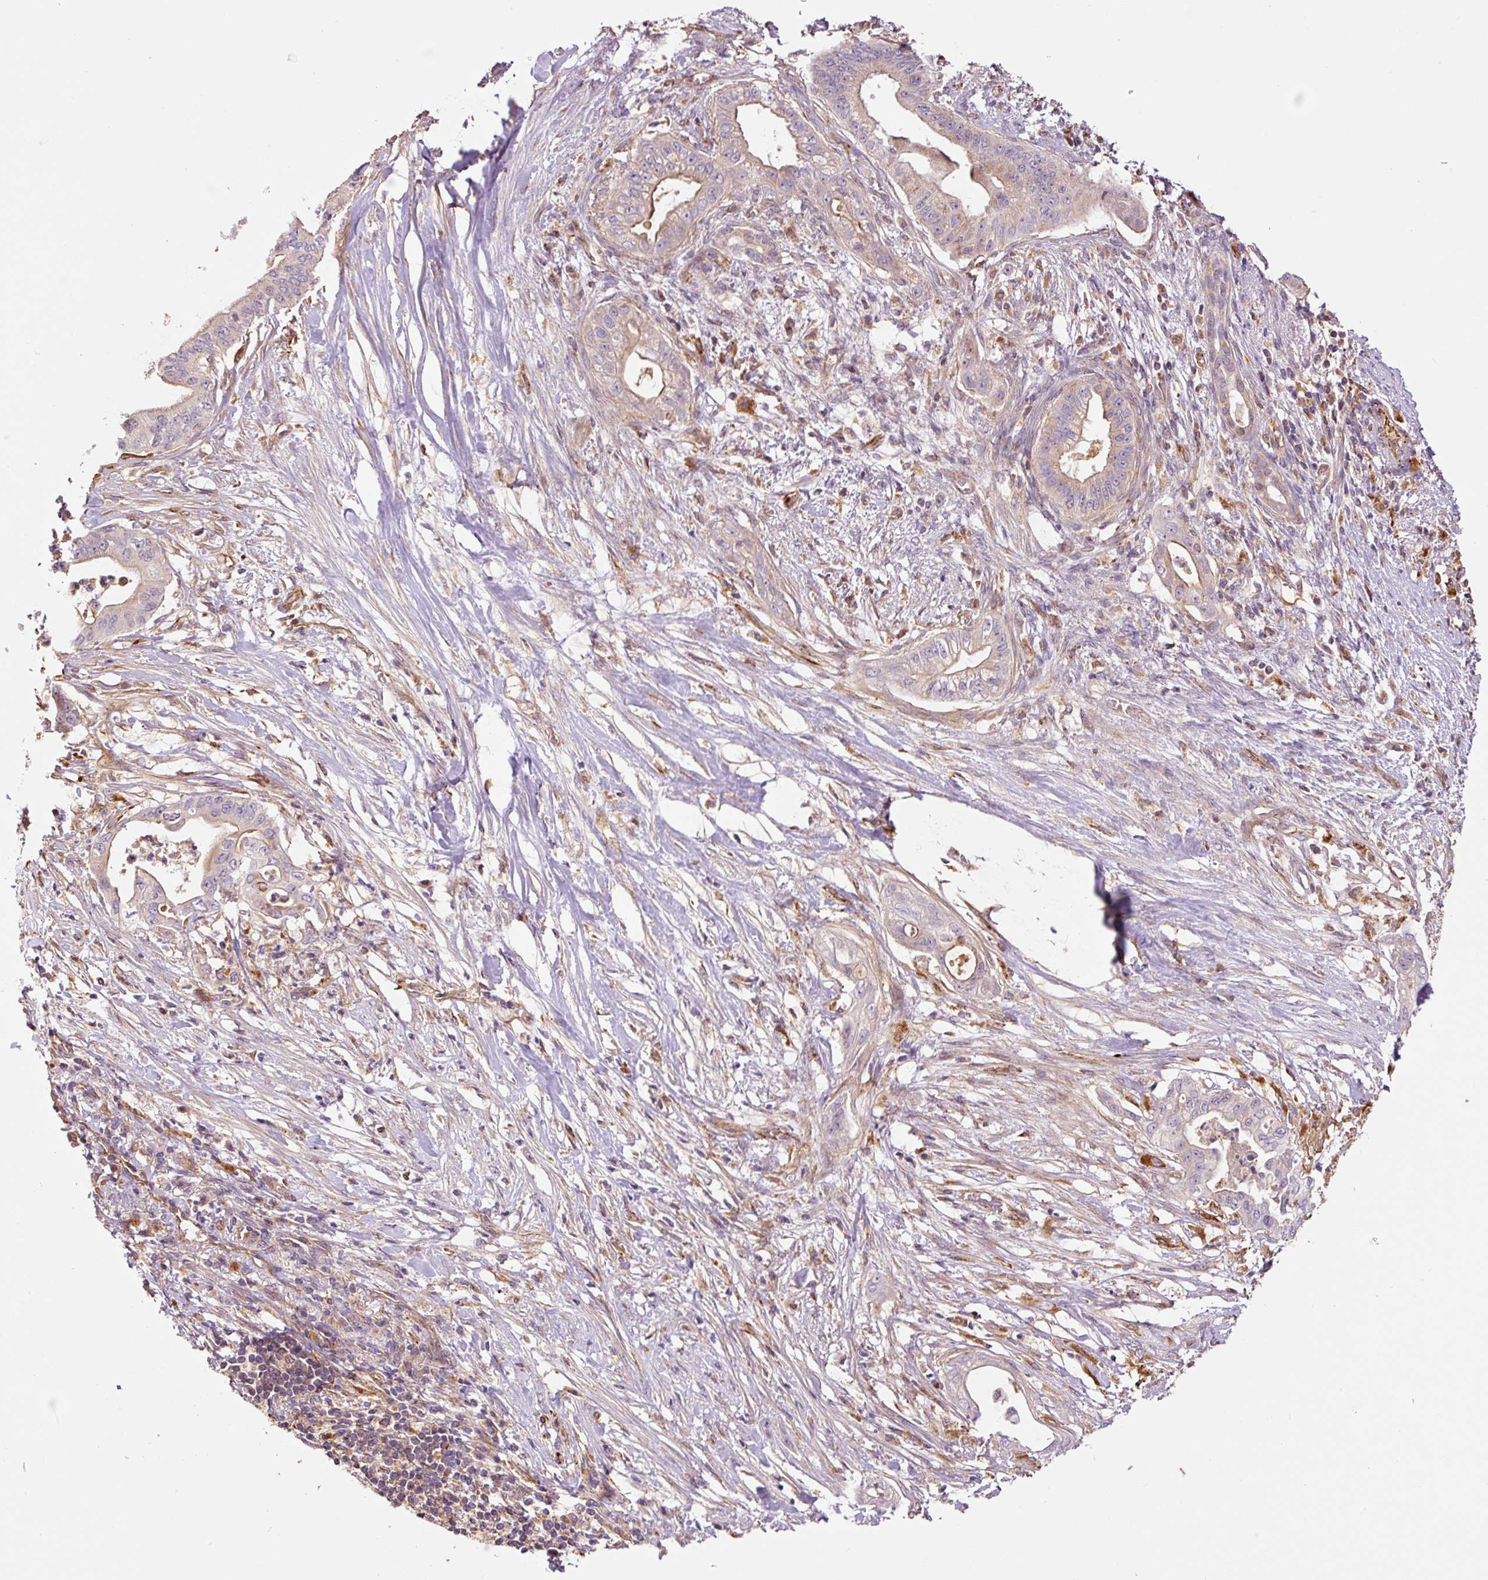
{"staining": {"intensity": "weak", "quantity": "<25%", "location": "cytoplasmic/membranous"}, "tissue": "pancreatic cancer", "cell_type": "Tumor cells", "image_type": "cancer", "snomed": [{"axis": "morphology", "description": "Adenocarcinoma, NOS"}, {"axis": "topography", "description": "Pancreas"}], "caption": "This is an immunohistochemistry (IHC) histopathology image of human pancreatic cancer. There is no expression in tumor cells.", "gene": "PCK2", "patient": {"sex": "male", "age": 58}}